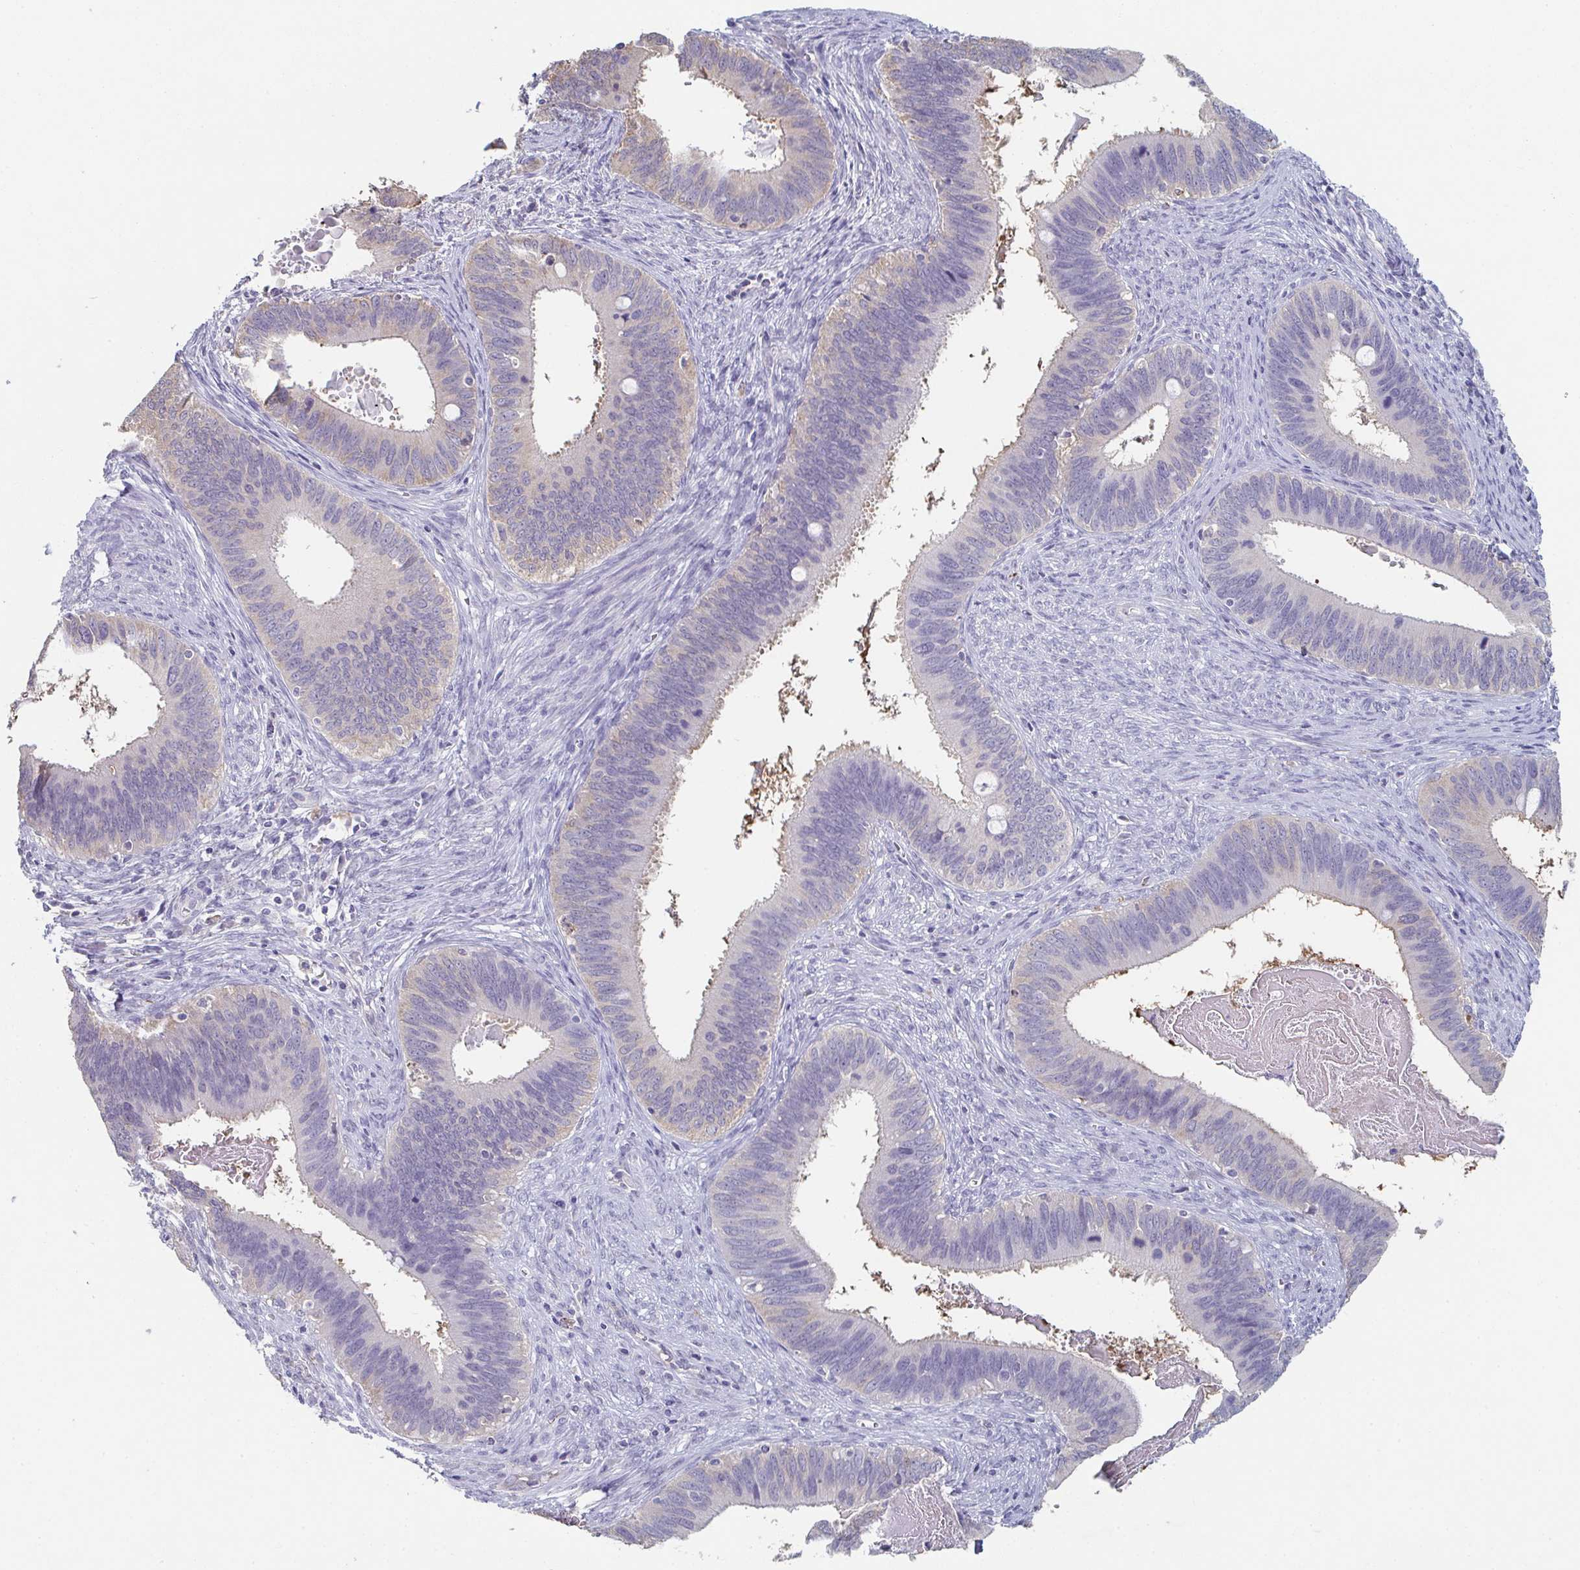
{"staining": {"intensity": "negative", "quantity": "none", "location": "none"}, "tissue": "cervical cancer", "cell_type": "Tumor cells", "image_type": "cancer", "snomed": [{"axis": "morphology", "description": "Adenocarcinoma, NOS"}, {"axis": "topography", "description": "Cervix"}], "caption": "Tumor cells show no significant protein staining in cervical adenocarcinoma.", "gene": "ADAM21", "patient": {"sex": "female", "age": 42}}